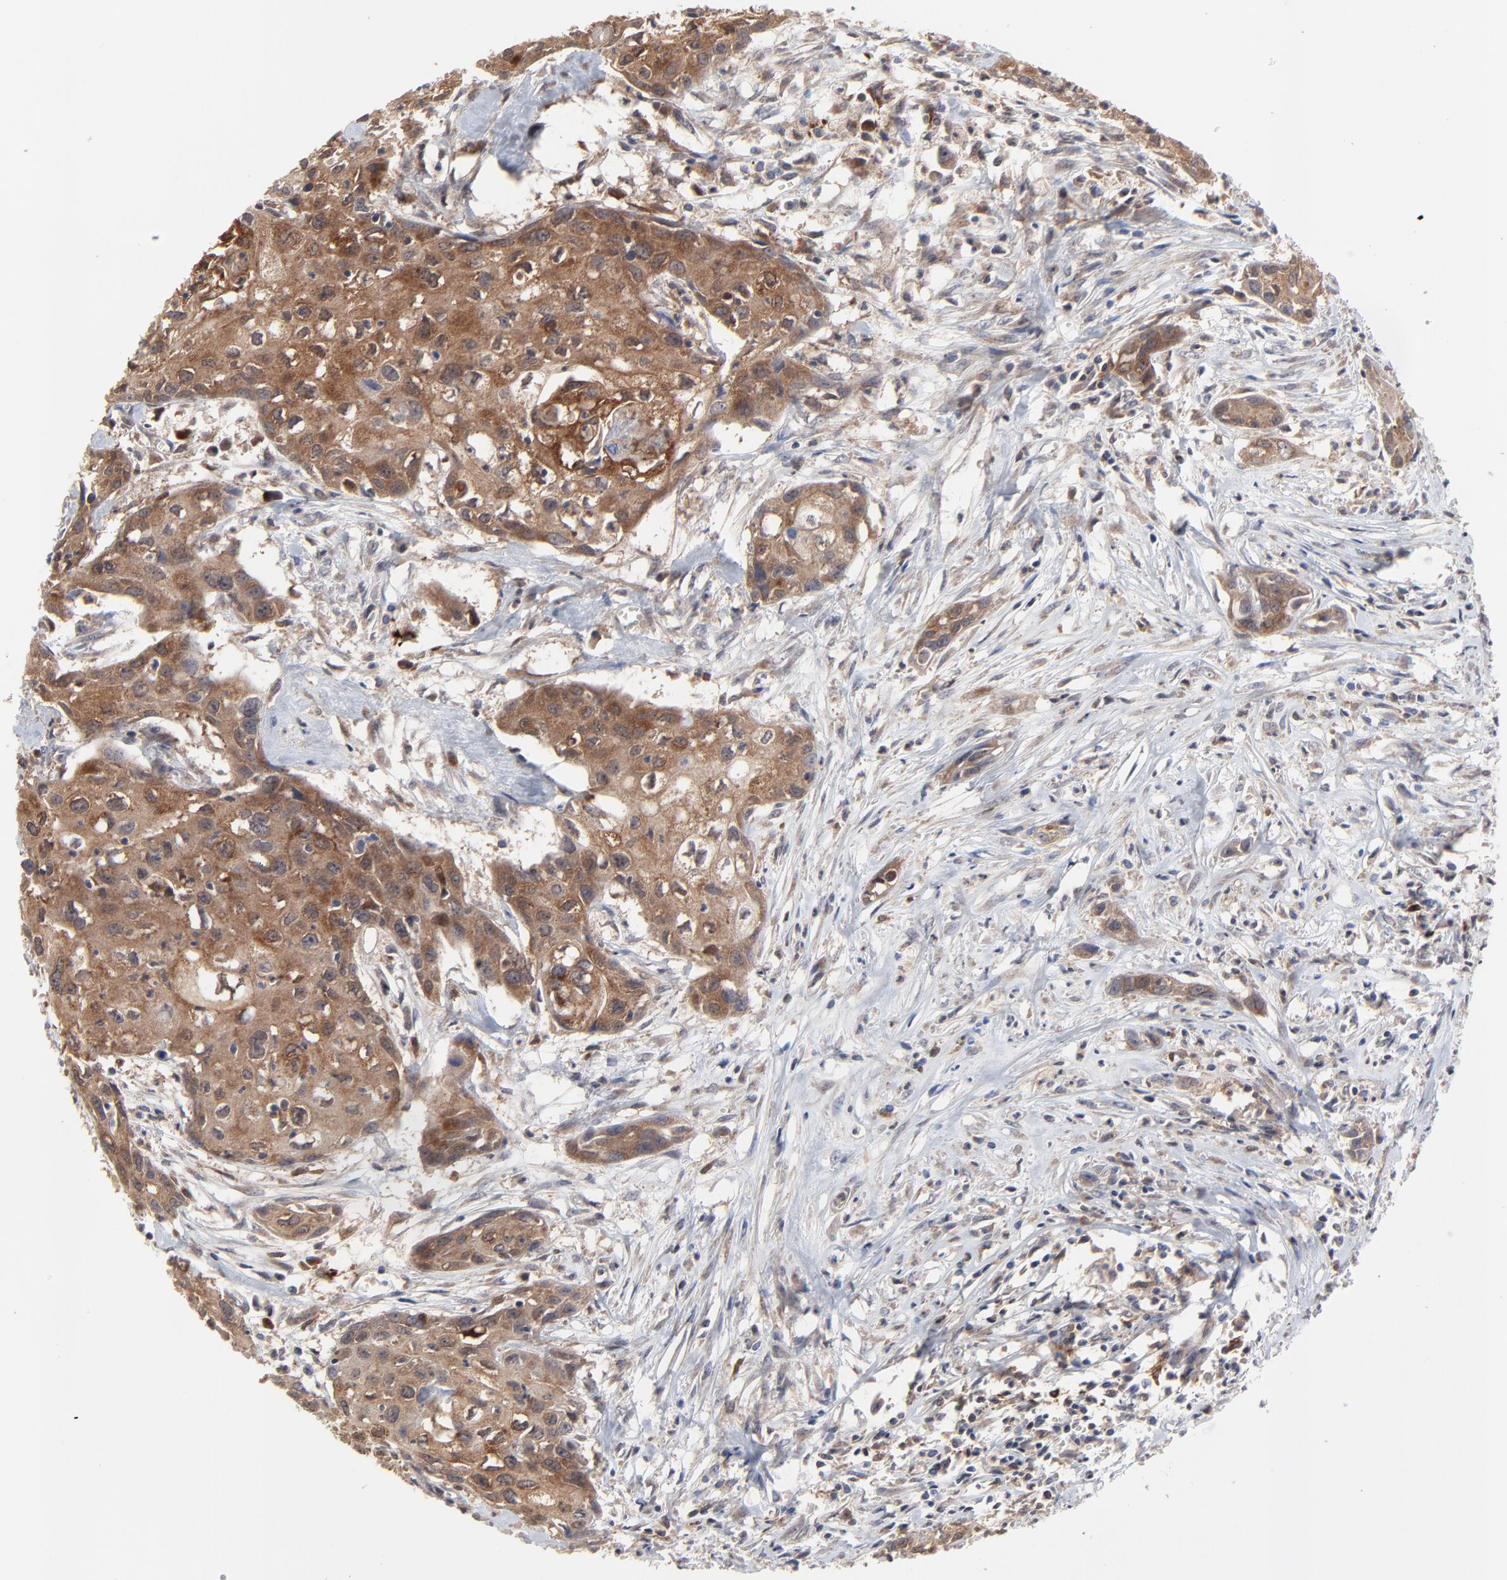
{"staining": {"intensity": "strong", "quantity": ">75%", "location": "cytoplasmic/membranous"}, "tissue": "urothelial cancer", "cell_type": "Tumor cells", "image_type": "cancer", "snomed": [{"axis": "morphology", "description": "Urothelial carcinoma, High grade"}, {"axis": "topography", "description": "Urinary bladder"}], "caption": "Strong cytoplasmic/membranous protein staining is present in approximately >75% of tumor cells in urothelial cancer.", "gene": "RAB9A", "patient": {"sex": "male", "age": 54}}